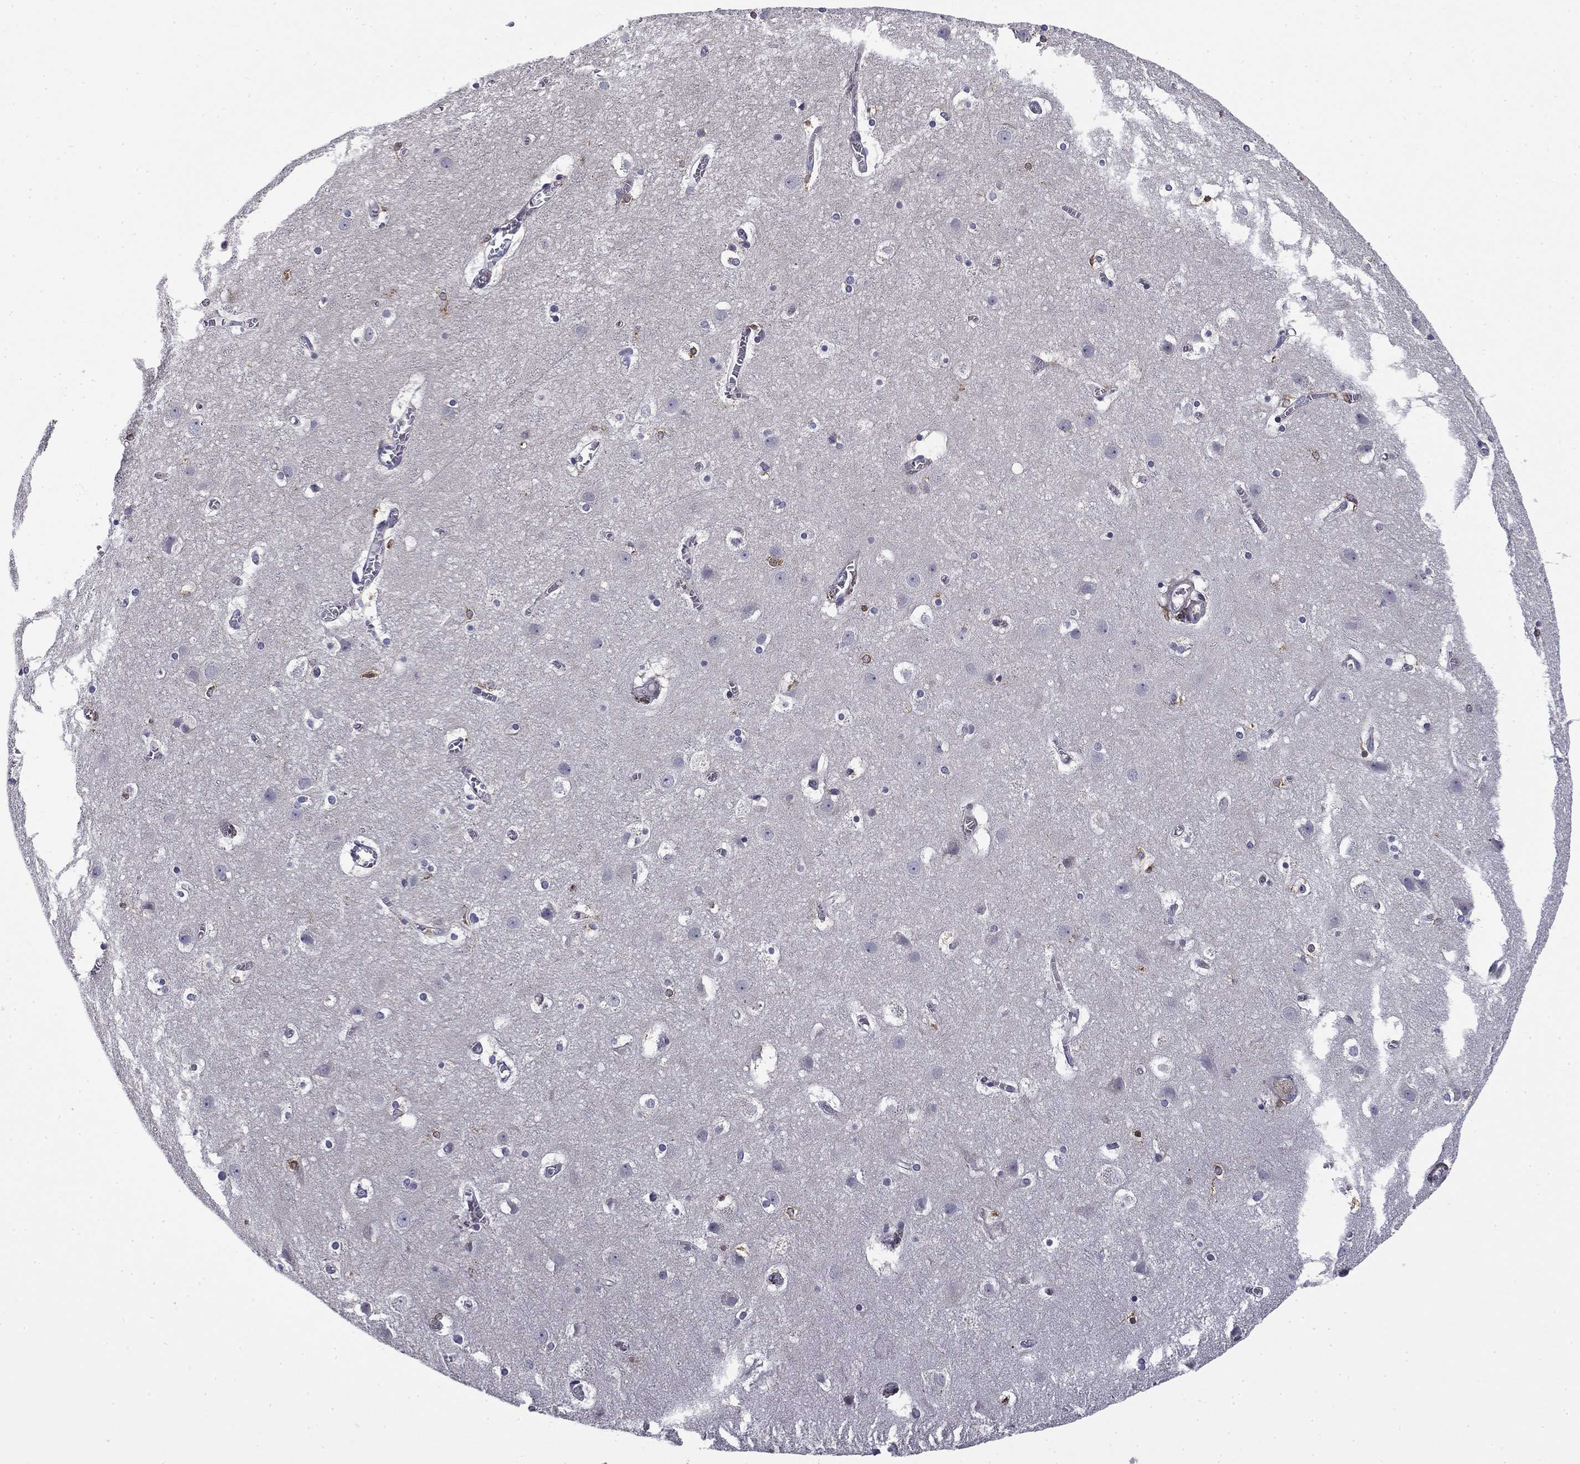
{"staining": {"intensity": "negative", "quantity": "none", "location": "none"}, "tissue": "cerebral cortex", "cell_type": "Endothelial cells", "image_type": "normal", "snomed": [{"axis": "morphology", "description": "Normal tissue, NOS"}, {"axis": "topography", "description": "Cerebral cortex"}], "caption": "An immunohistochemistry image of benign cerebral cortex is shown. There is no staining in endothelial cells of cerebral cortex.", "gene": "ARHGAP45", "patient": {"sex": "male", "age": 59}}